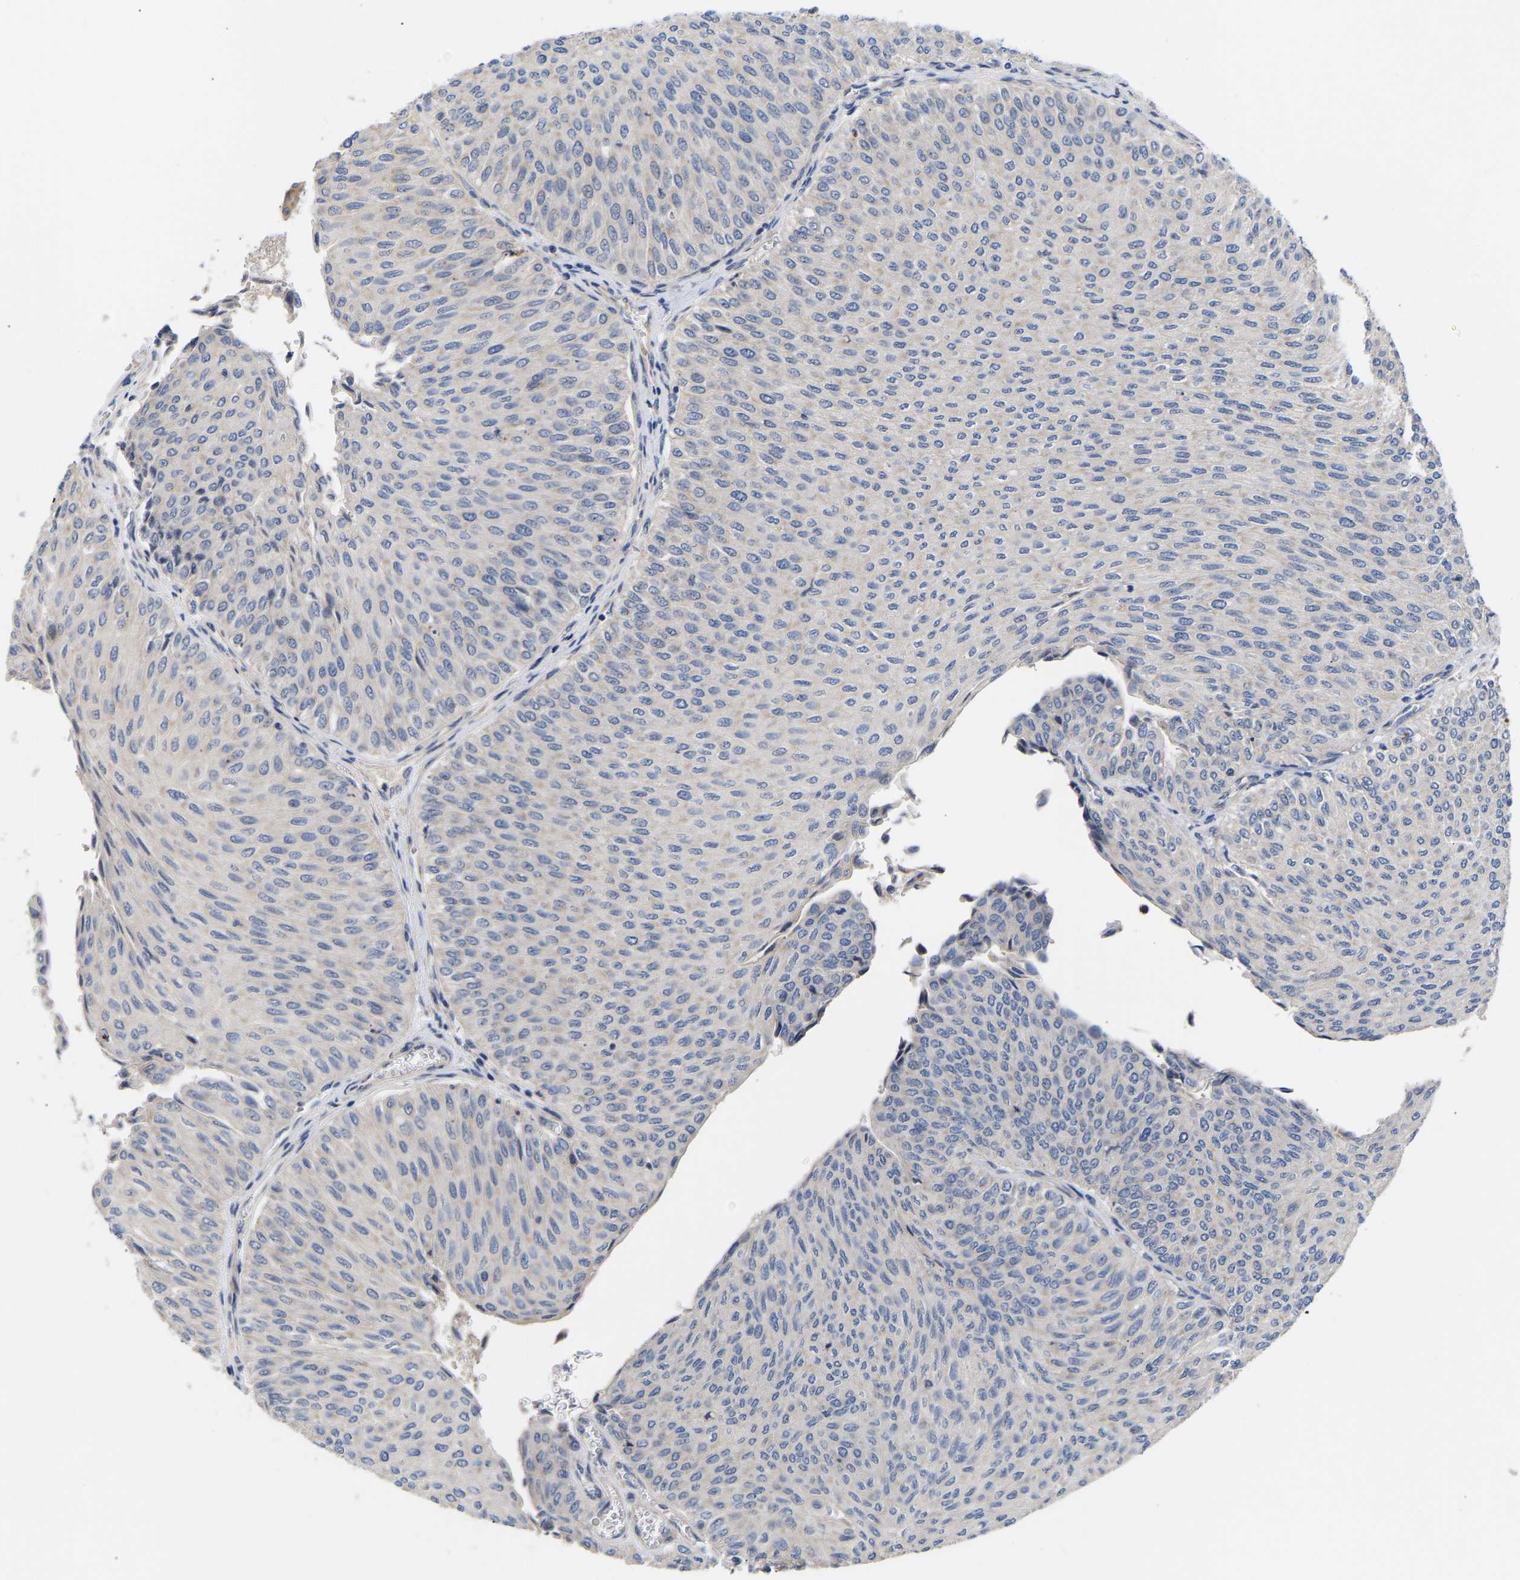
{"staining": {"intensity": "weak", "quantity": "<25%", "location": "cytoplasmic/membranous"}, "tissue": "urothelial cancer", "cell_type": "Tumor cells", "image_type": "cancer", "snomed": [{"axis": "morphology", "description": "Urothelial carcinoma, Low grade"}, {"axis": "topography", "description": "Urinary bladder"}], "caption": "A micrograph of human low-grade urothelial carcinoma is negative for staining in tumor cells.", "gene": "KASH5", "patient": {"sex": "male", "age": 78}}